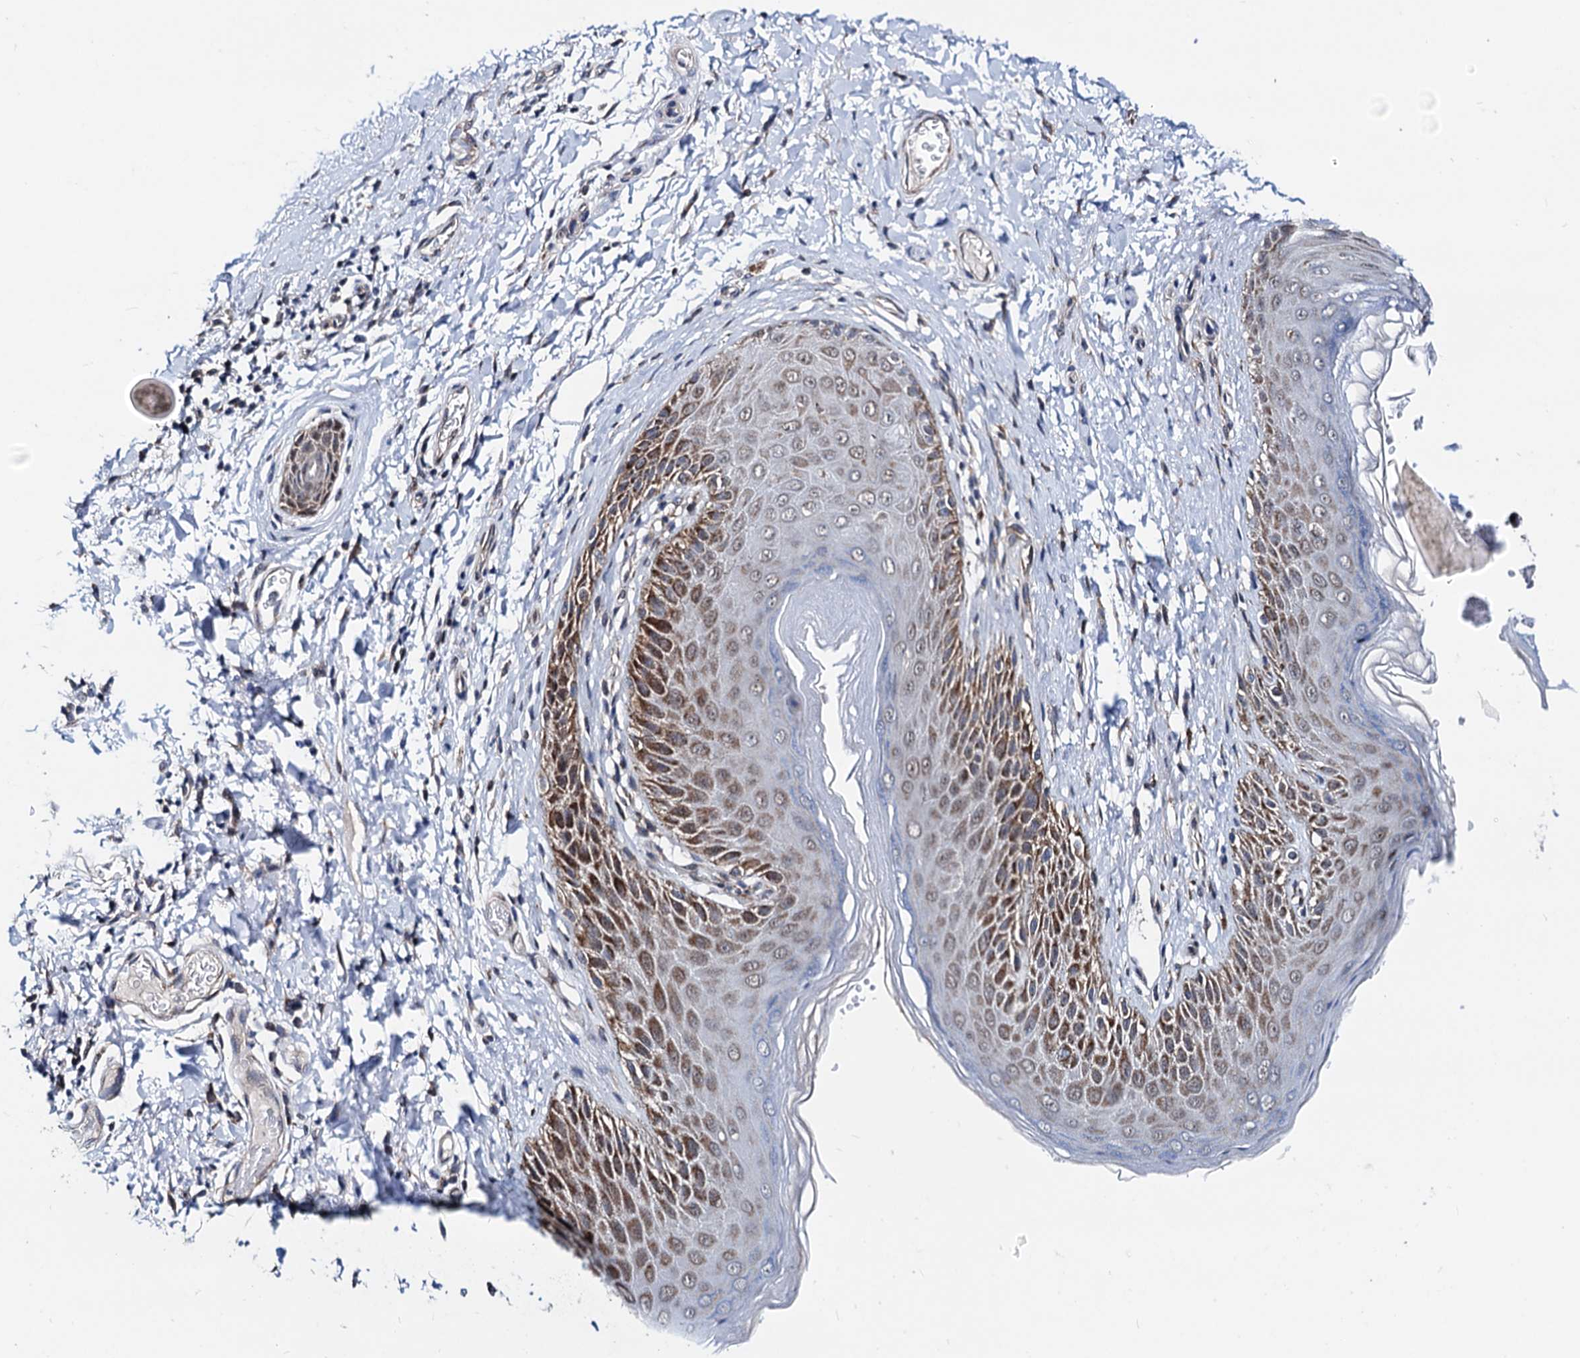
{"staining": {"intensity": "moderate", "quantity": ">75%", "location": "cytoplasmic/membranous,nuclear"}, "tissue": "skin", "cell_type": "Epidermal cells", "image_type": "normal", "snomed": [{"axis": "morphology", "description": "Normal tissue, NOS"}, {"axis": "topography", "description": "Anal"}], "caption": "A brown stain highlights moderate cytoplasmic/membranous,nuclear staining of a protein in epidermal cells of normal skin.", "gene": "COA4", "patient": {"sex": "male", "age": 44}}